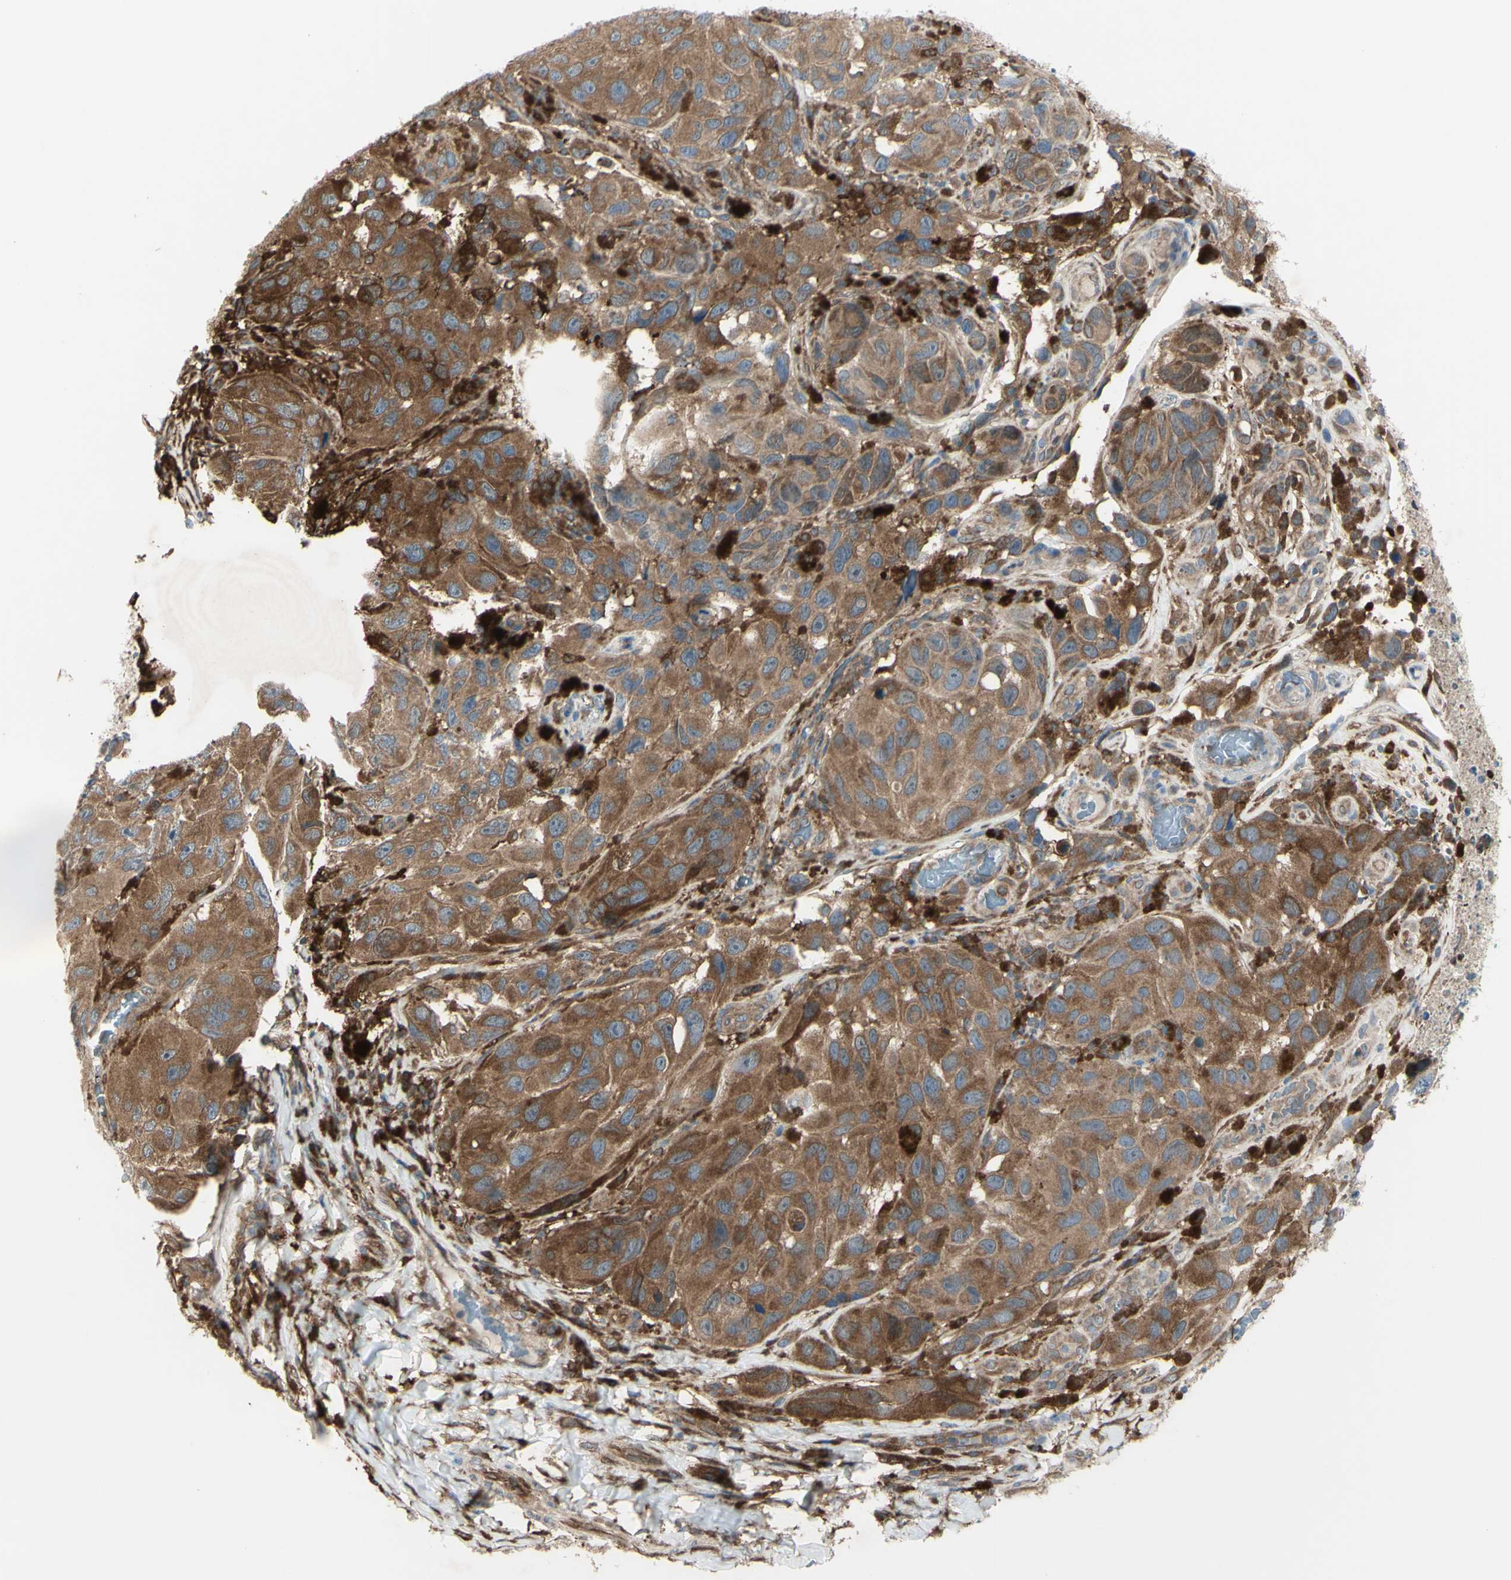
{"staining": {"intensity": "moderate", "quantity": ">75%", "location": "cytoplasmic/membranous"}, "tissue": "melanoma", "cell_type": "Tumor cells", "image_type": "cancer", "snomed": [{"axis": "morphology", "description": "Malignant melanoma, NOS"}, {"axis": "topography", "description": "Skin"}], "caption": "Immunohistochemistry (IHC) staining of melanoma, which shows medium levels of moderate cytoplasmic/membranous positivity in about >75% of tumor cells indicating moderate cytoplasmic/membranous protein expression. The staining was performed using DAB (brown) for protein detection and nuclei were counterstained in hematoxylin (blue).", "gene": "IGSF9B", "patient": {"sex": "female", "age": 73}}